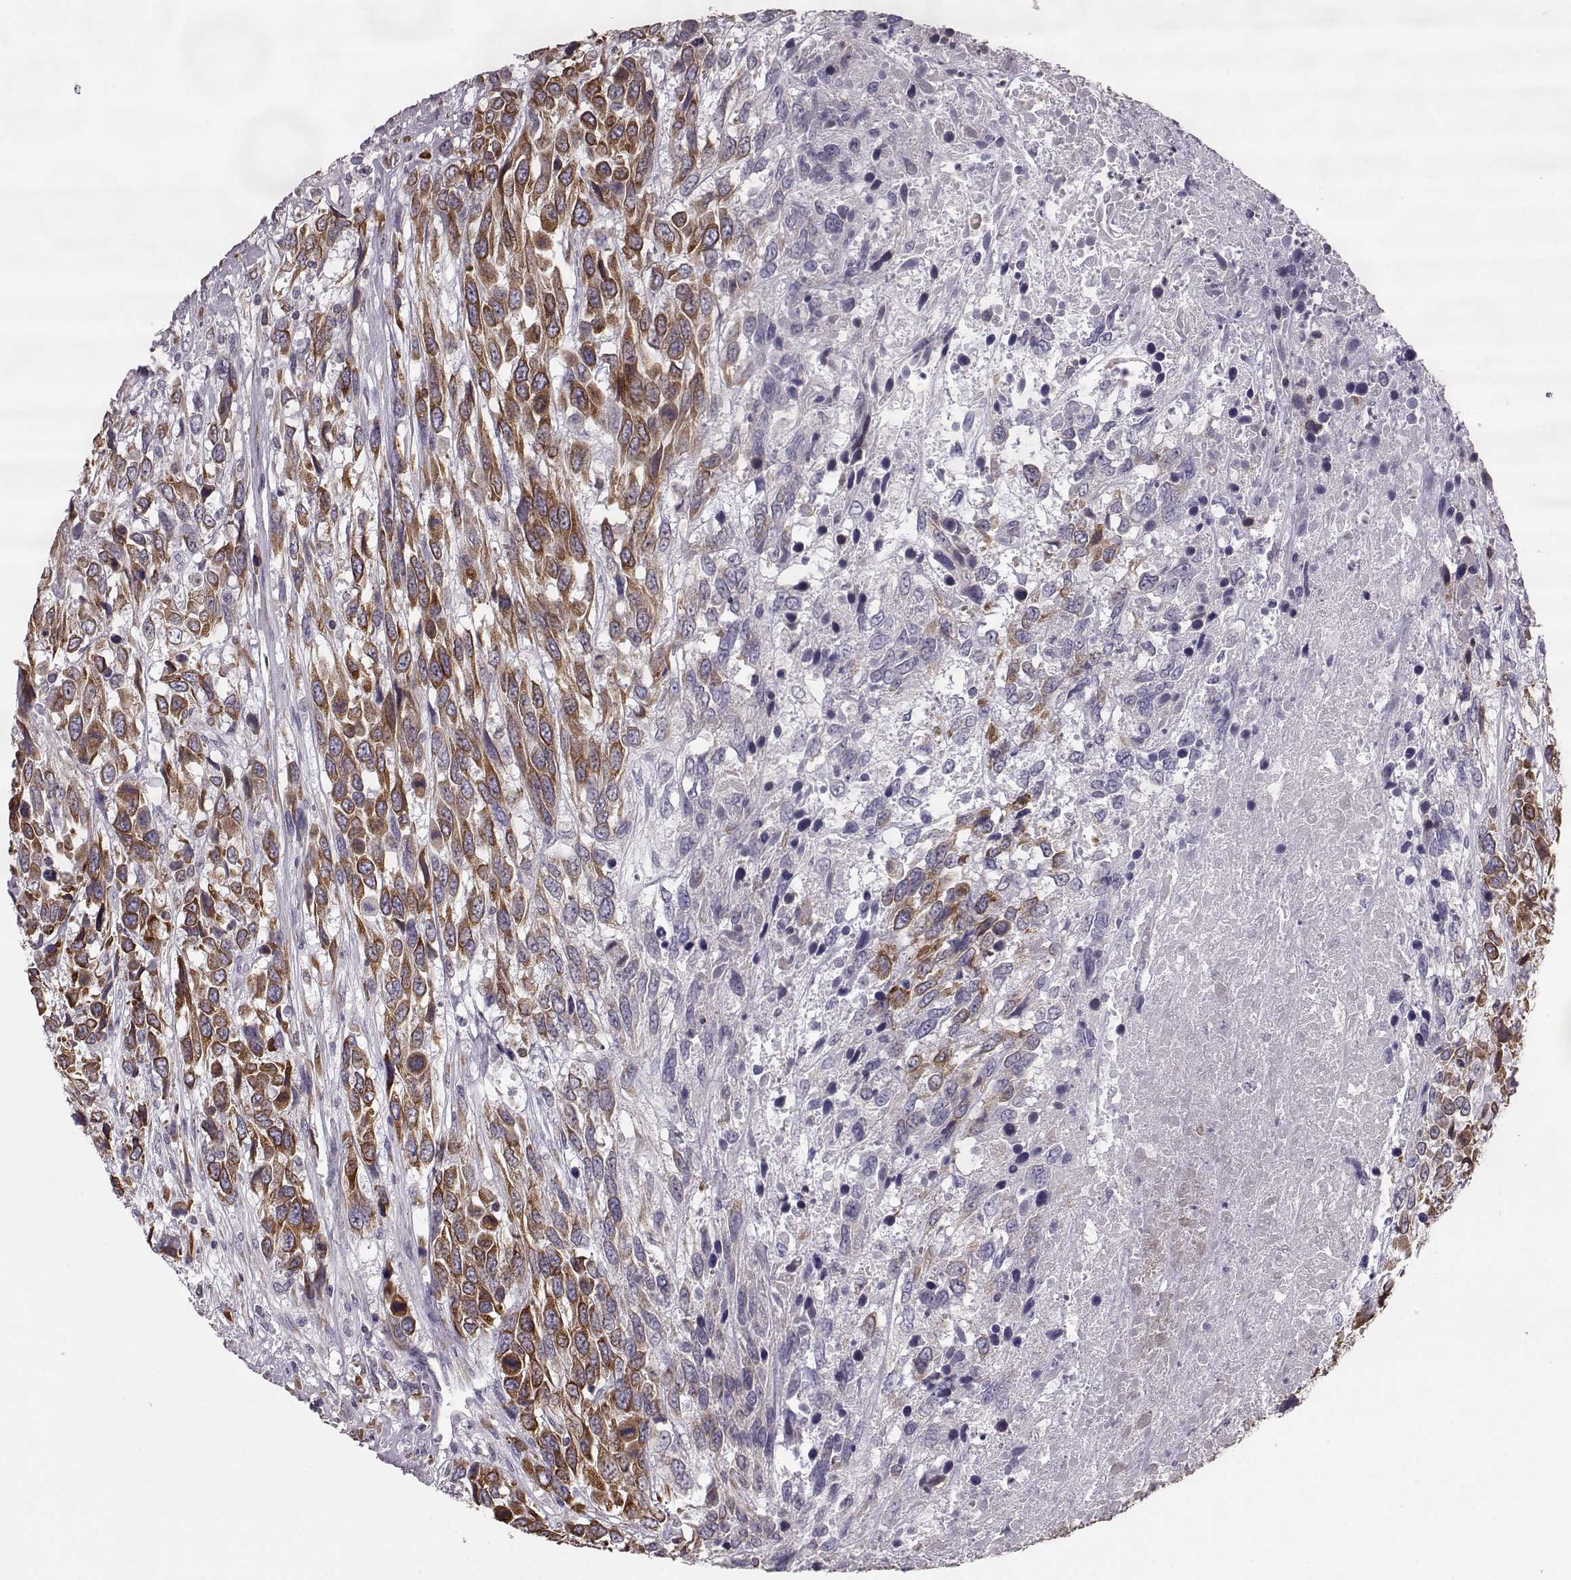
{"staining": {"intensity": "strong", "quantity": "25%-75%", "location": "cytoplasmic/membranous"}, "tissue": "urothelial cancer", "cell_type": "Tumor cells", "image_type": "cancer", "snomed": [{"axis": "morphology", "description": "Urothelial carcinoma, High grade"}, {"axis": "topography", "description": "Urinary bladder"}], "caption": "High-grade urothelial carcinoma stained with IHC shows strong cytoplasmic/membranous expression in approximately 25%-75% of tumor cells.", "gene": "ELOVL5", "patient": {"sex": "female", "age": 70}}